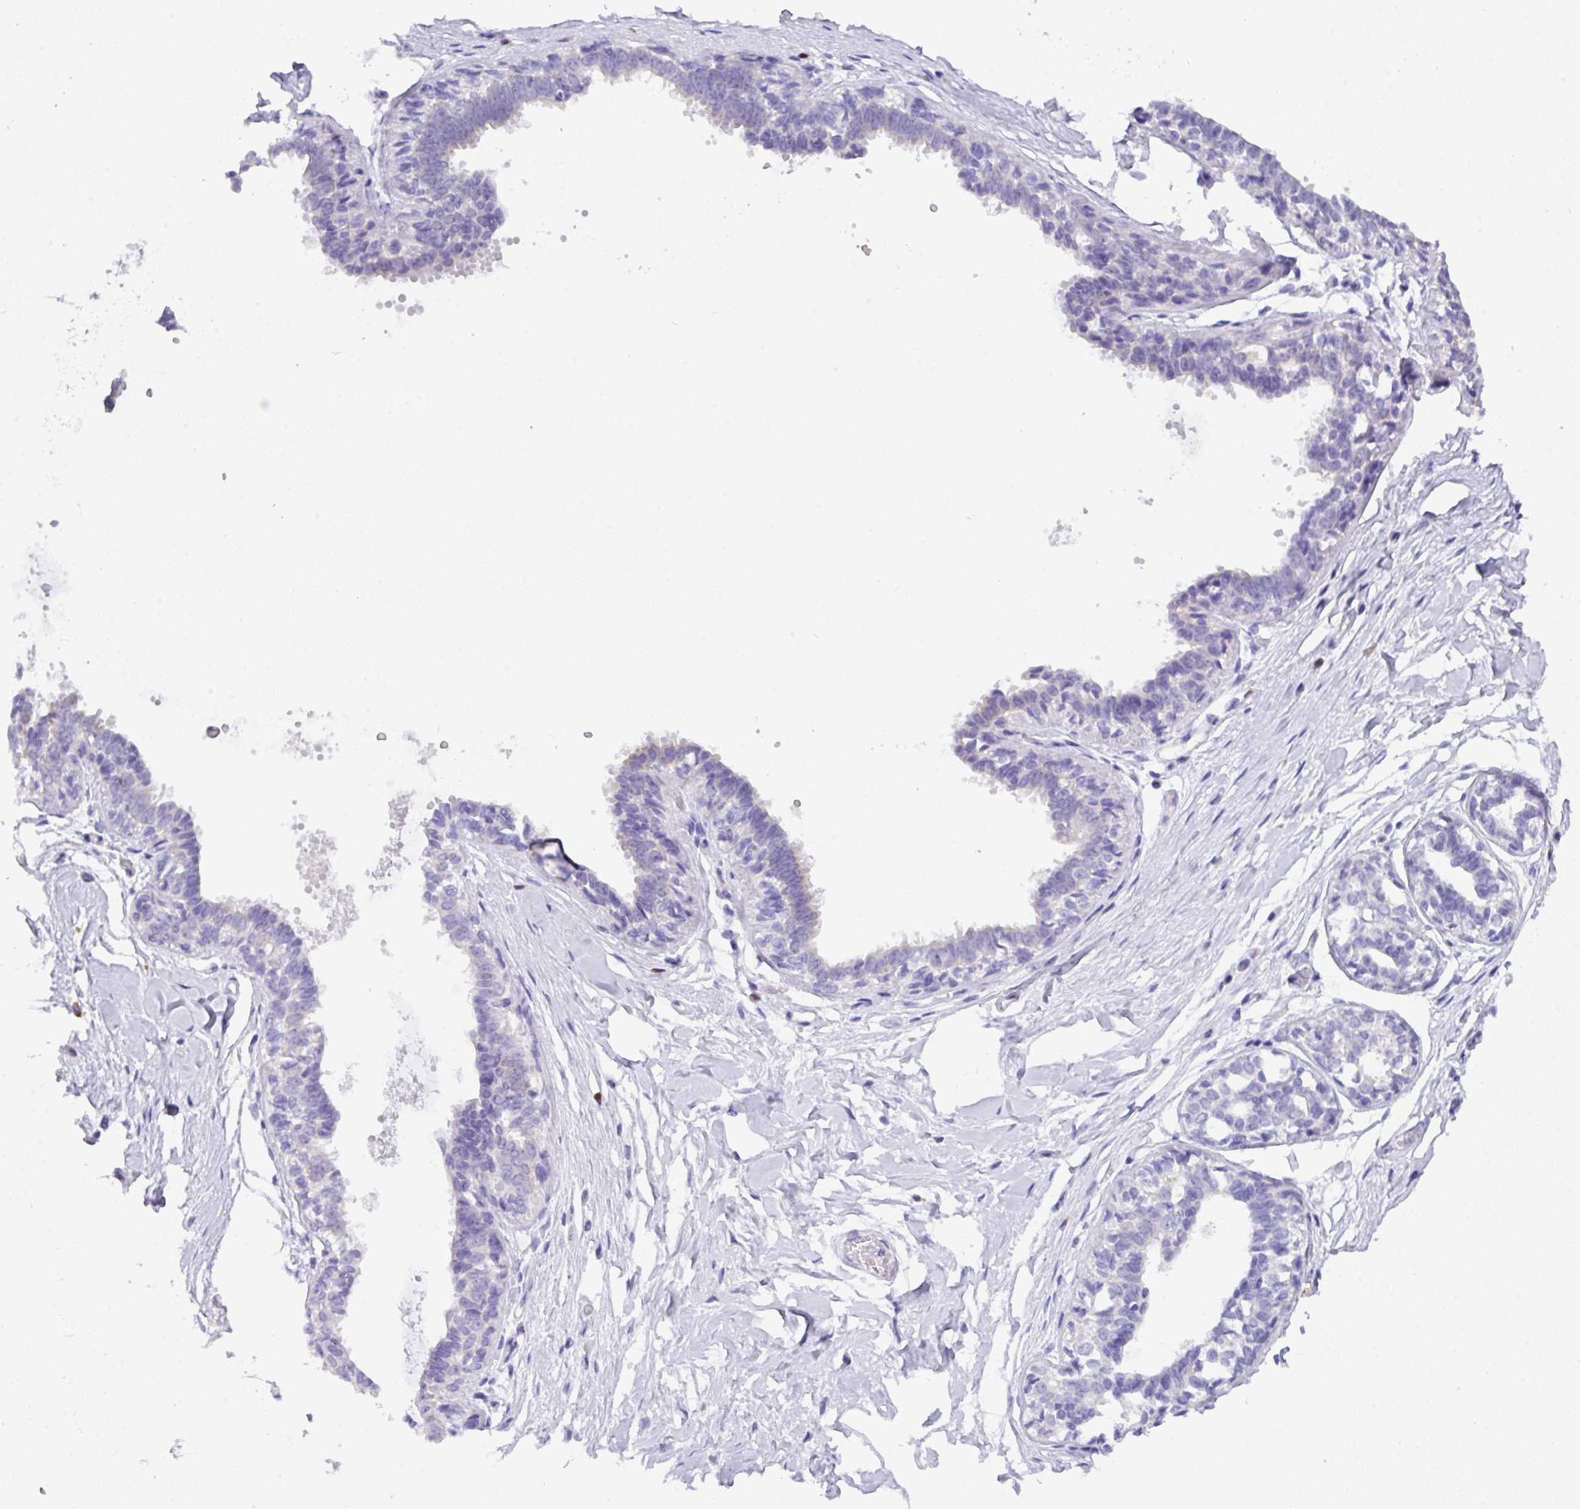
{"staining": {"intensity": "negative", "quantity": "none", "location": "none"}, "tissue": "breast", "cell_type": "Adipocytes", "image_type": "normal", "snomed": [{"axis": "morphology", "description": "Normal tissue, NOS"}, {"axis": "topography", "description": "Breast"}], "caption": "The immunohistochemistry (IHC) histopathology image has no significant positivity in adipocytes of breast. (Immunohistochemistry, brightfield microscopy, high magnification).", "gene": "MRM2", "patient": {"sex": "female", "age": 27}}